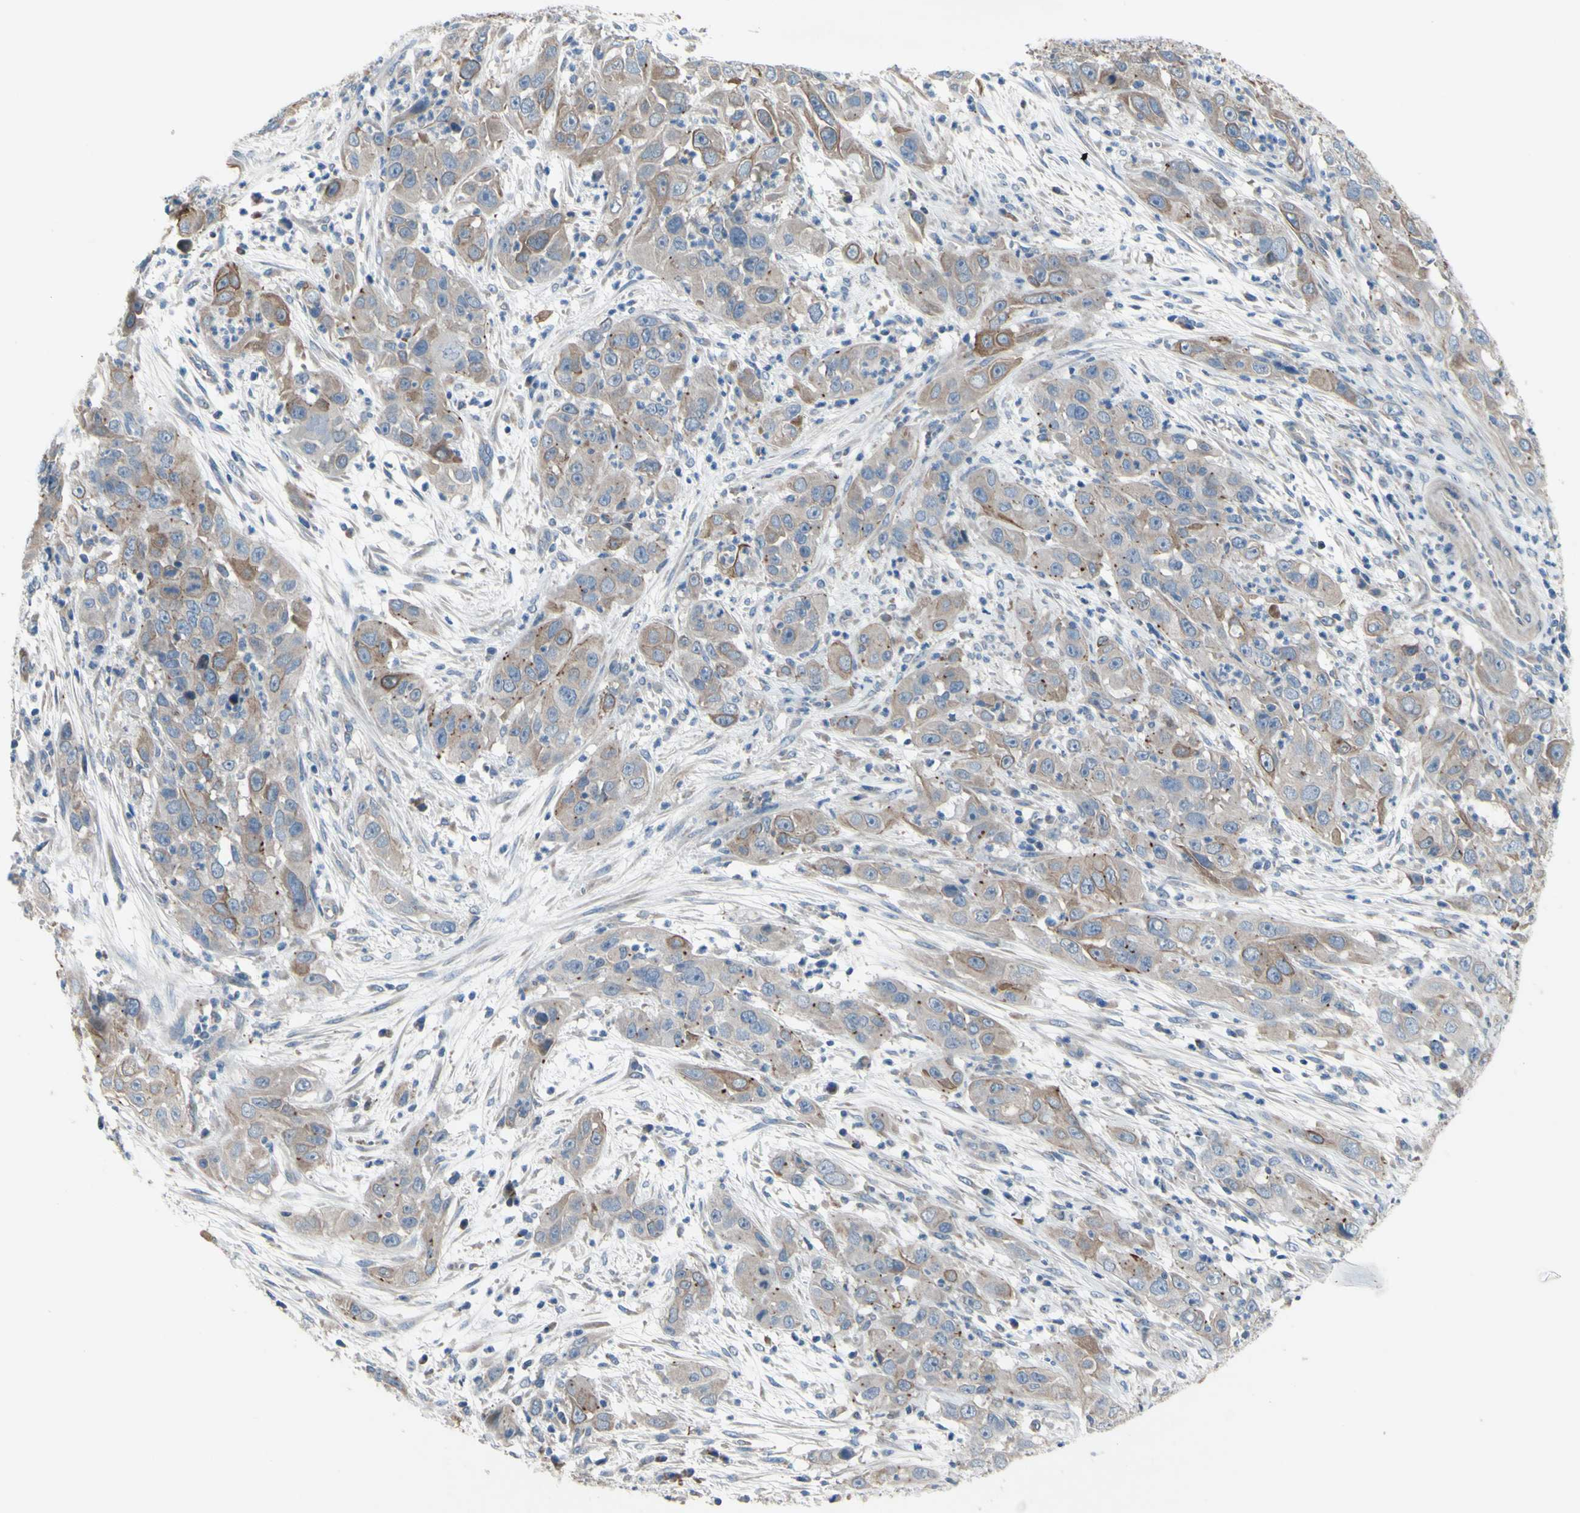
{"staining": {"intensity": "weak", "quantity": ">75%", "location": "cytoplasmic/membranous"}, "tissue": "cervical cancer", "cell_type": "Tumor cells", "image_type": "cancer", "snomed": [{"axis": "morphology", "description": "Squamous cell carcinoma, NOS"}, {"axis": "topography", "description": "Cervix"}], "caption": "Immunohistochemistry (IHC) micrograph of neoplastic tissue: human cervical squamous cell carcinoma stained using immunohistochemistry demonstrates low levels of weak protein expression localized specifically in the cytoplasmic/membranous of tumor cells, appearing as a cytoplasmic/membranous brown color.", "gene": "GRAMD2B", "patient": {"sex": "female", "age": 32}}